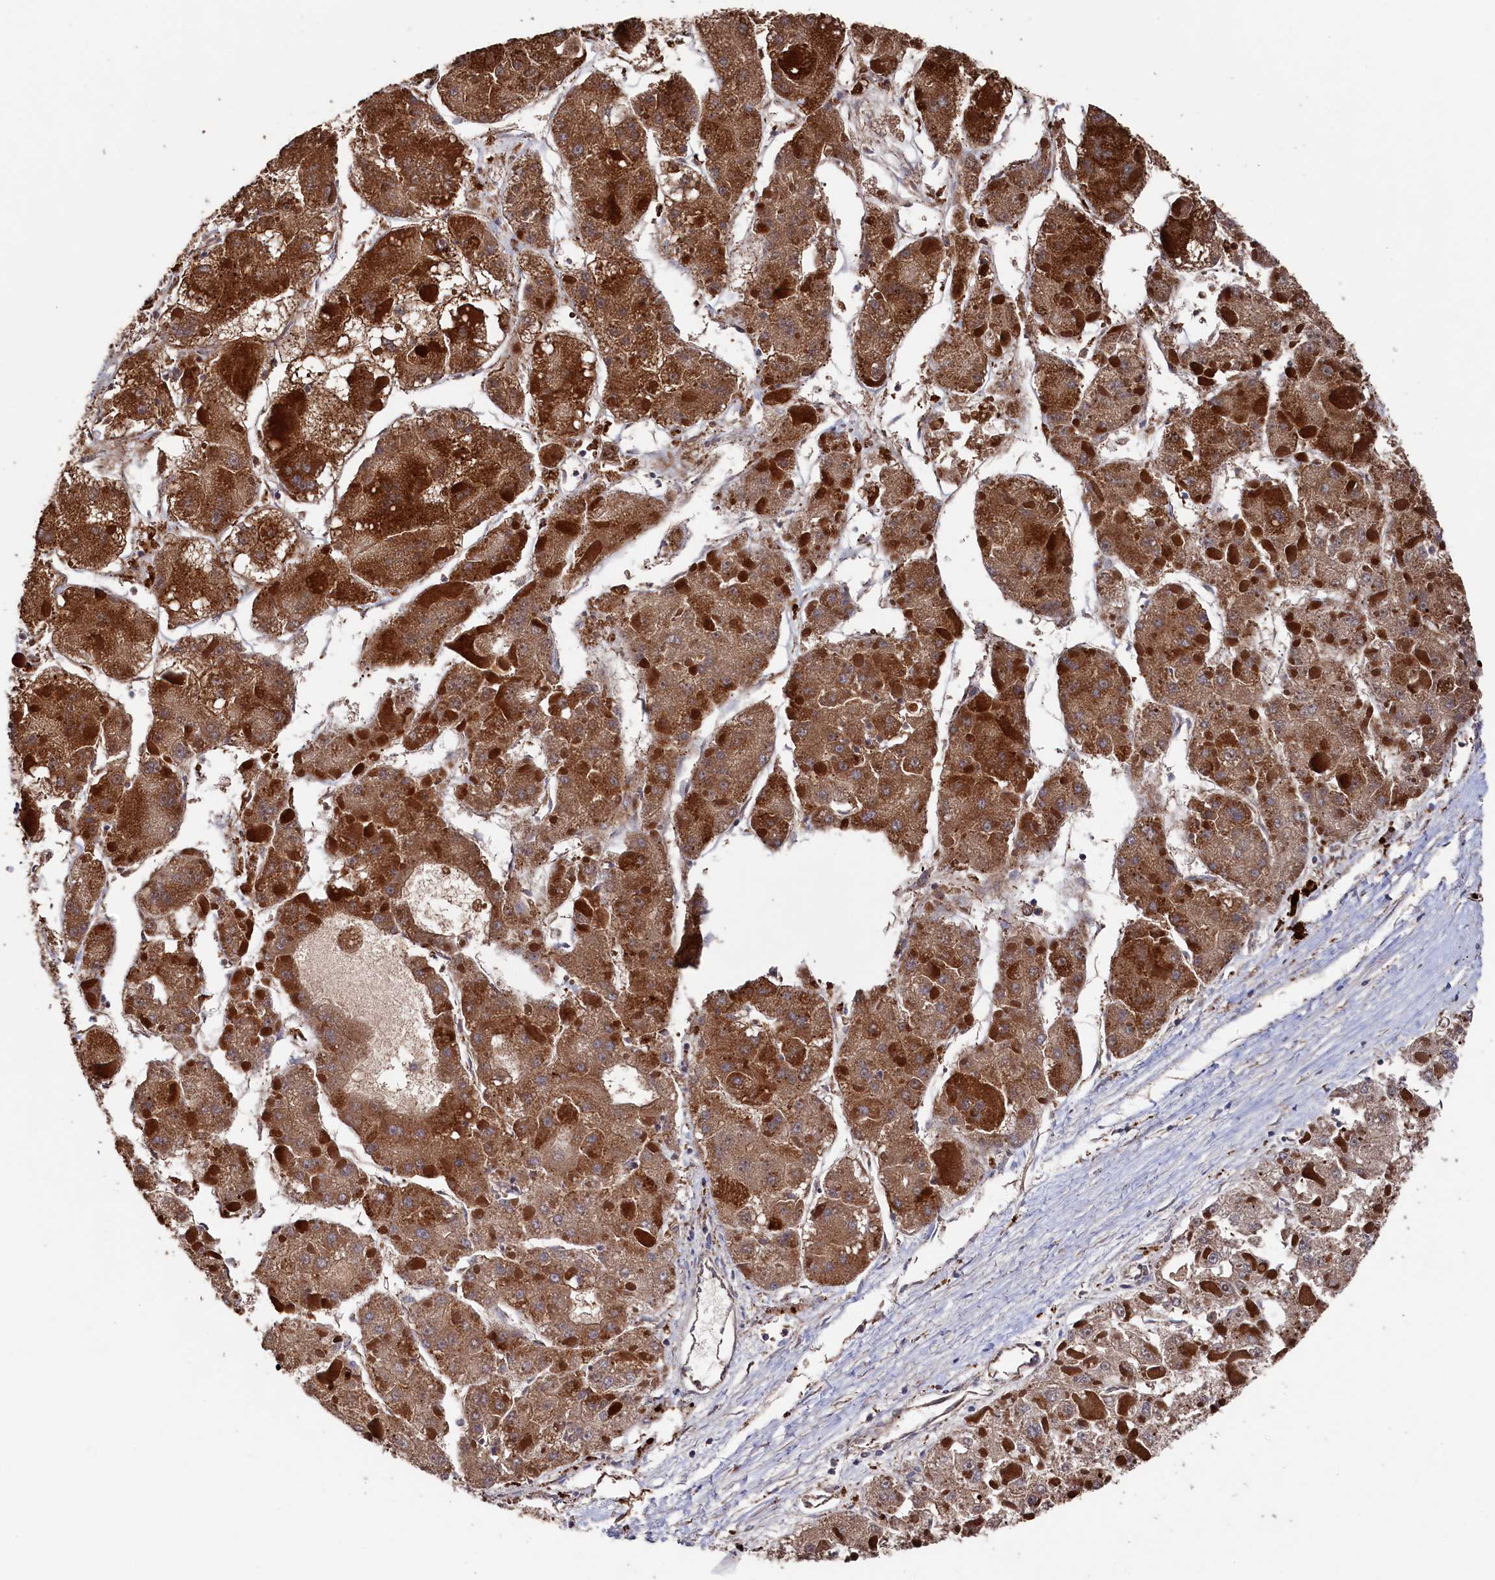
{"staining": {"intensity": "strong", "quantity": ">75%", "location": "cytoplasmic/membranous"}, "tissue": "liver cancer", "cell_type": "Tumor cells", "image_type": "cancer", "snomed": [{"axis": "morphology", "description": "Carcinoma, Hepatocellular, NOS"}, {"axis": "topography", "description": "Liver"}], "caption": "Protein analysis of liver hepatocellular carcinoma tissue shows strong cytoplasmic/membranous positivity in approximately >75% of tumor cells.", "gene": "TK2", "patient": {"sex": "female", "age": 73}}